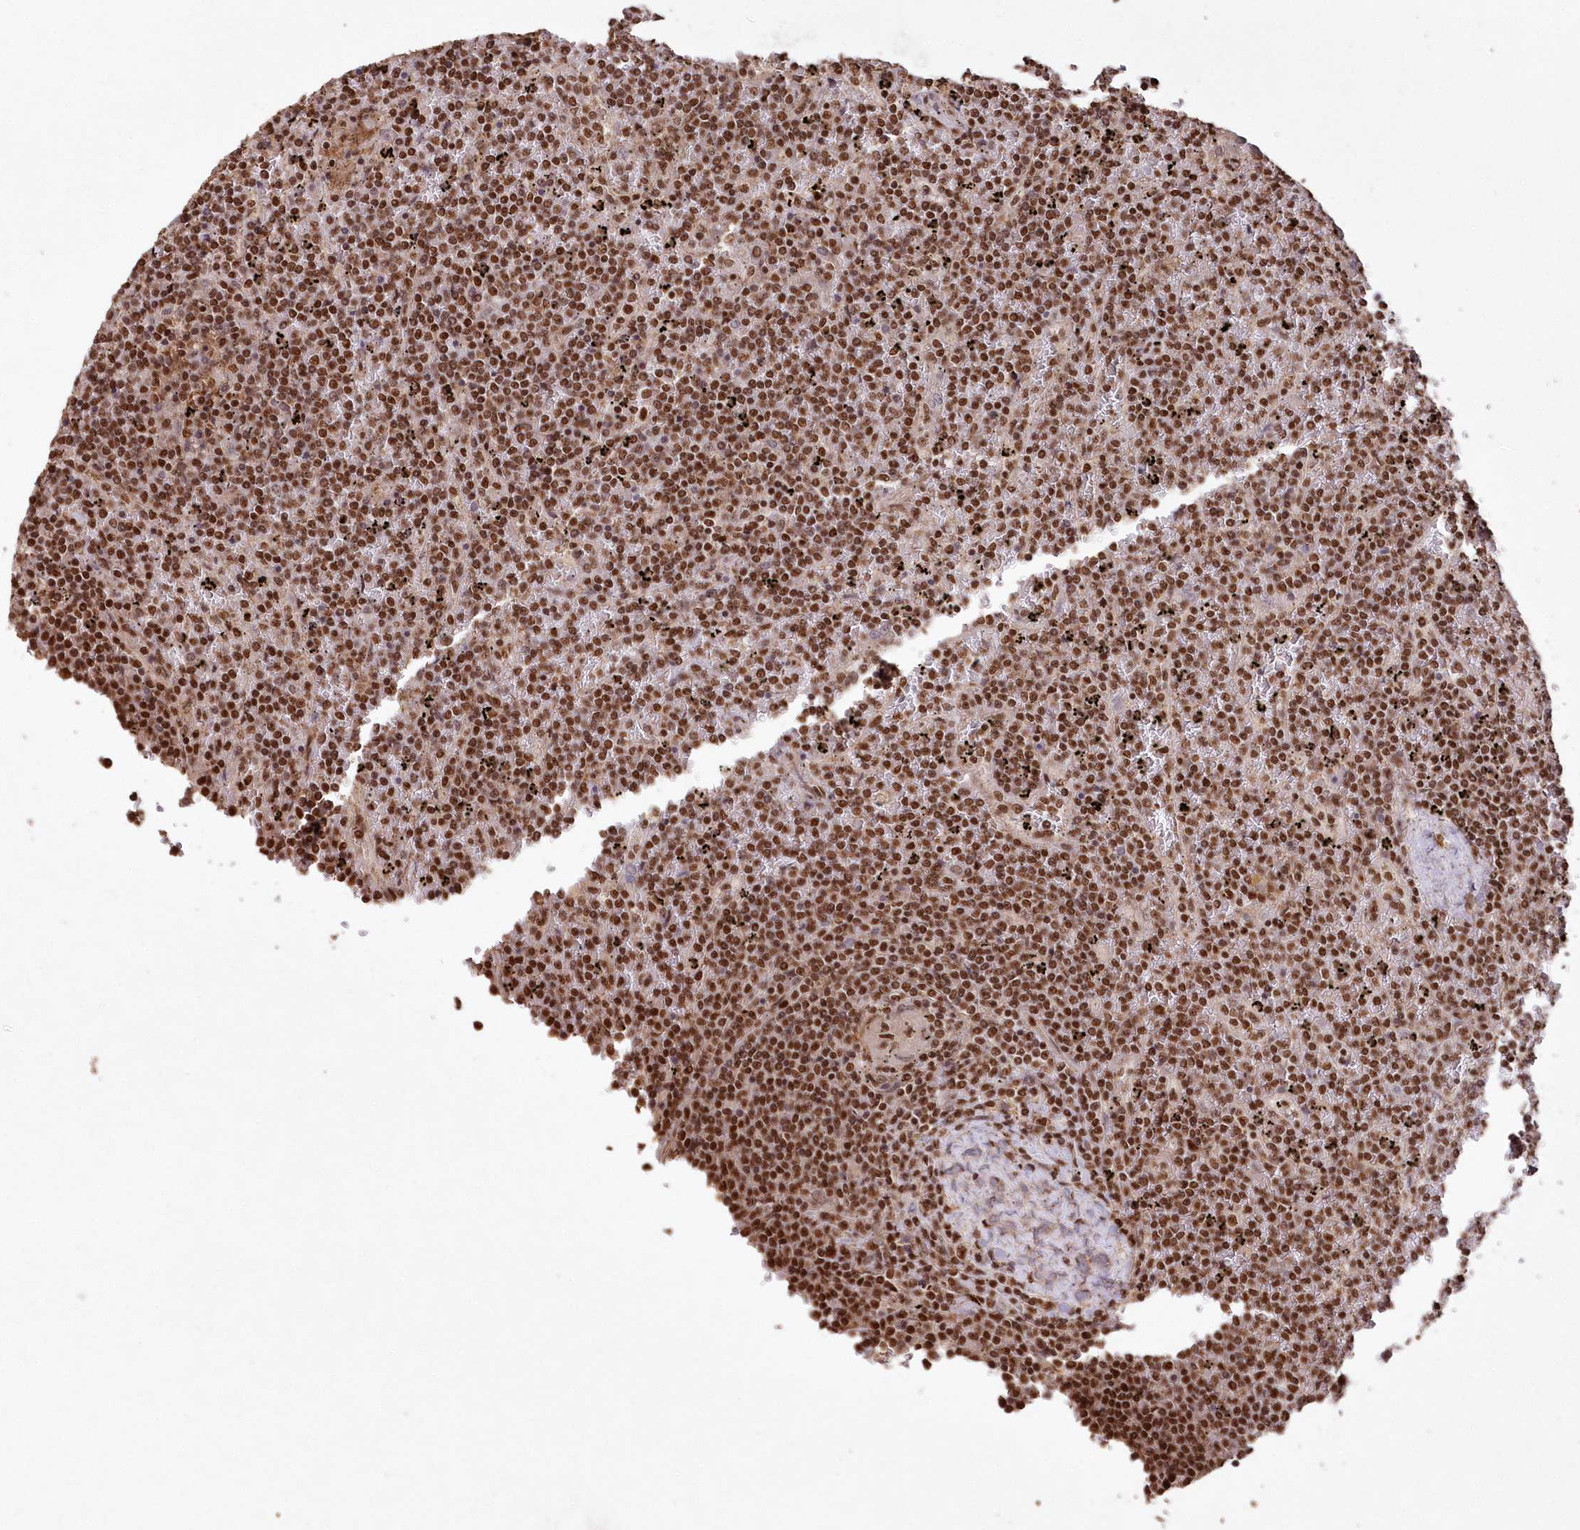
{"staining": {"intensity": "strong", "quantity": ">75%", "location": "nuclear"}, "tissue": "lymphoma", "cell_type": "Tumor cells", "image_type": "cancer", "snomed": [{"axis": "morphology", "description": "Malignant lymphoma, non-Hodgkin's type, Low grade"}, {"axis": "topography", "description": "Spleen"}], "caption": "Protein expression analysis of human low-grade malignant lymphoma, non-Hodgkin's type reveals strong nuclear positivity in approximately >75% of tumor cells.", "gene": "PDS5A", "patient": {"sex": "female", "age": 19}}